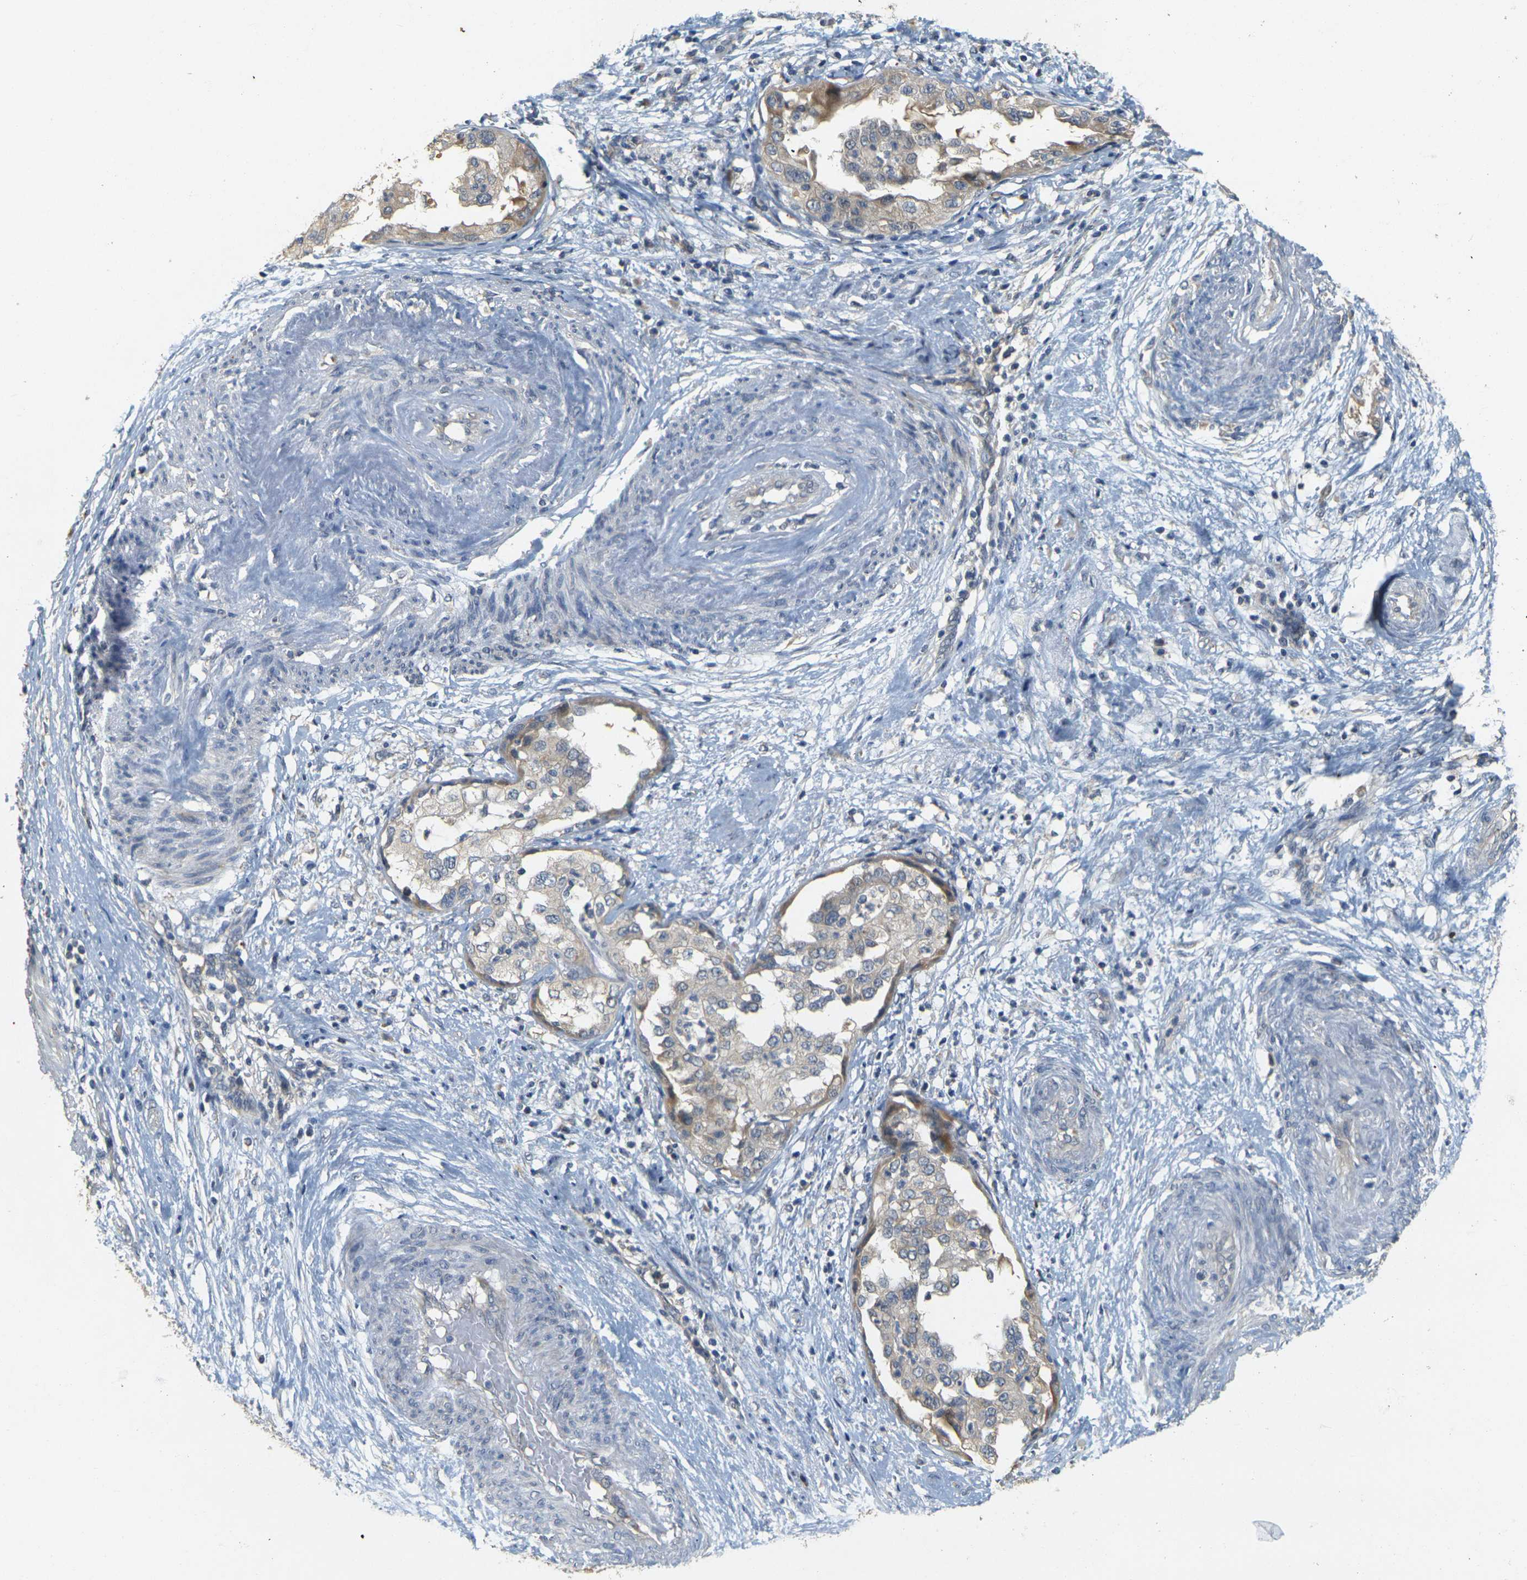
{"staining": {"intensity": "weak", "quantity": "<25%", "location": "cytoplasmic/membranous"}, "tissue": "endometrial cancer", "cell_type": "Tumor cells", "image_type": "cancer", "snomed": [{"axis": "morphology", "description": "Adenocarcinoma, NOS"}, {"axis": "topography", "description": "Endometrium"}], "caption": "IHC photomicrograph of endometrial cancer (adenocarcinoma) stained for a protein (brown), which reveals no positivity in tumor cells.", "gene": "GDAP1", "patient": {"sex": "female", "age": 85}}